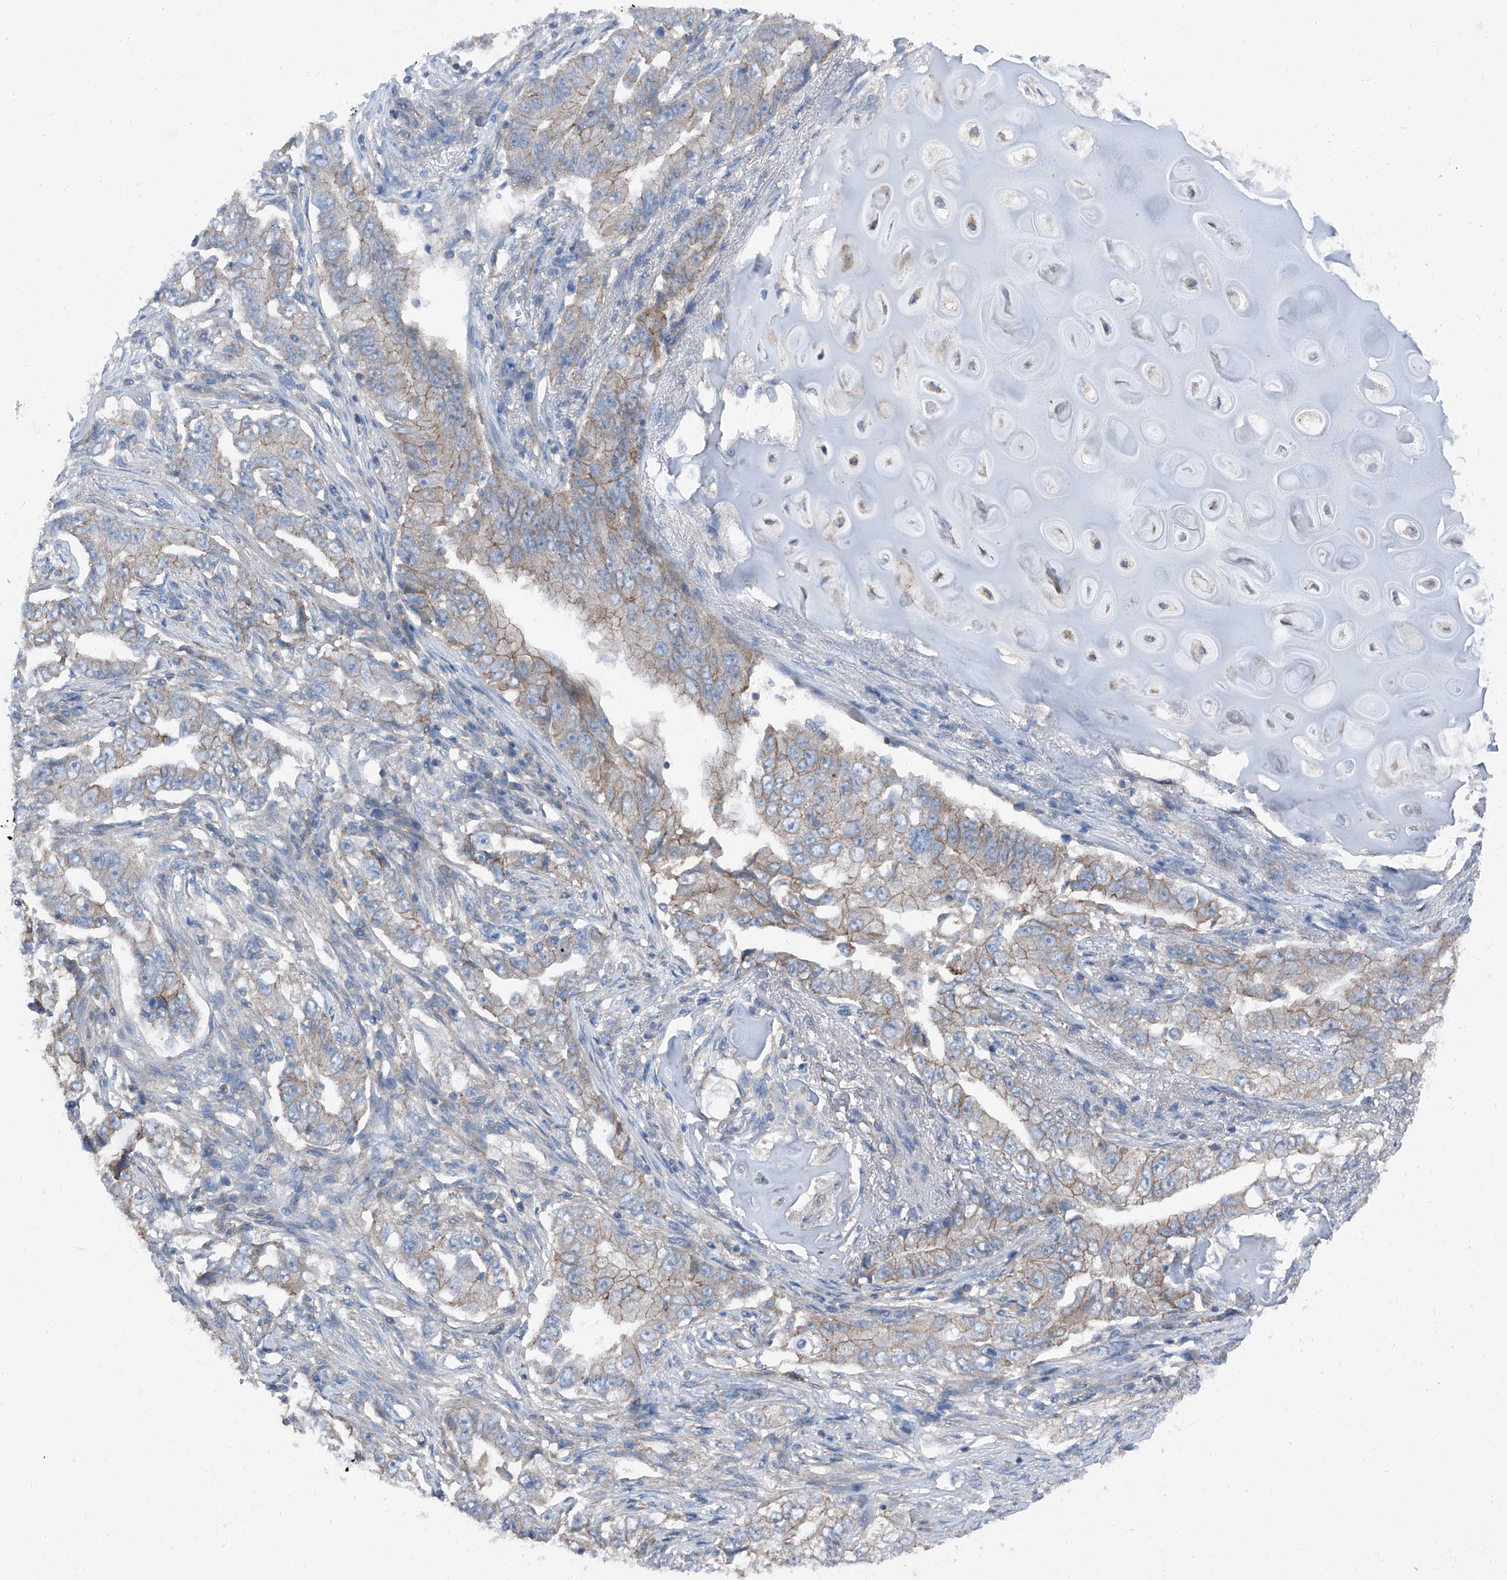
{"staining": {"intensity": "weak", "quantity": "25%-75%", "location": "cytoplasmic/membranous"}, "tissue": "lung cancer", "cell_type": "Tumor cells", "image_type": "cancer", "snomed": [{"axis": "morphology", "description": "Adenocarcinoma, NOS"}, {"axis": "topography", "description": "Lung"}], "caption": "There is low levels of weak cytoplasmic/membranous staining in tumor cells of lung adenocarcinoma, as demonstrated by immunohistochemical staining (brown color).", "gene": "GPR142", "patient": {"sex": "female", "age": 51}}